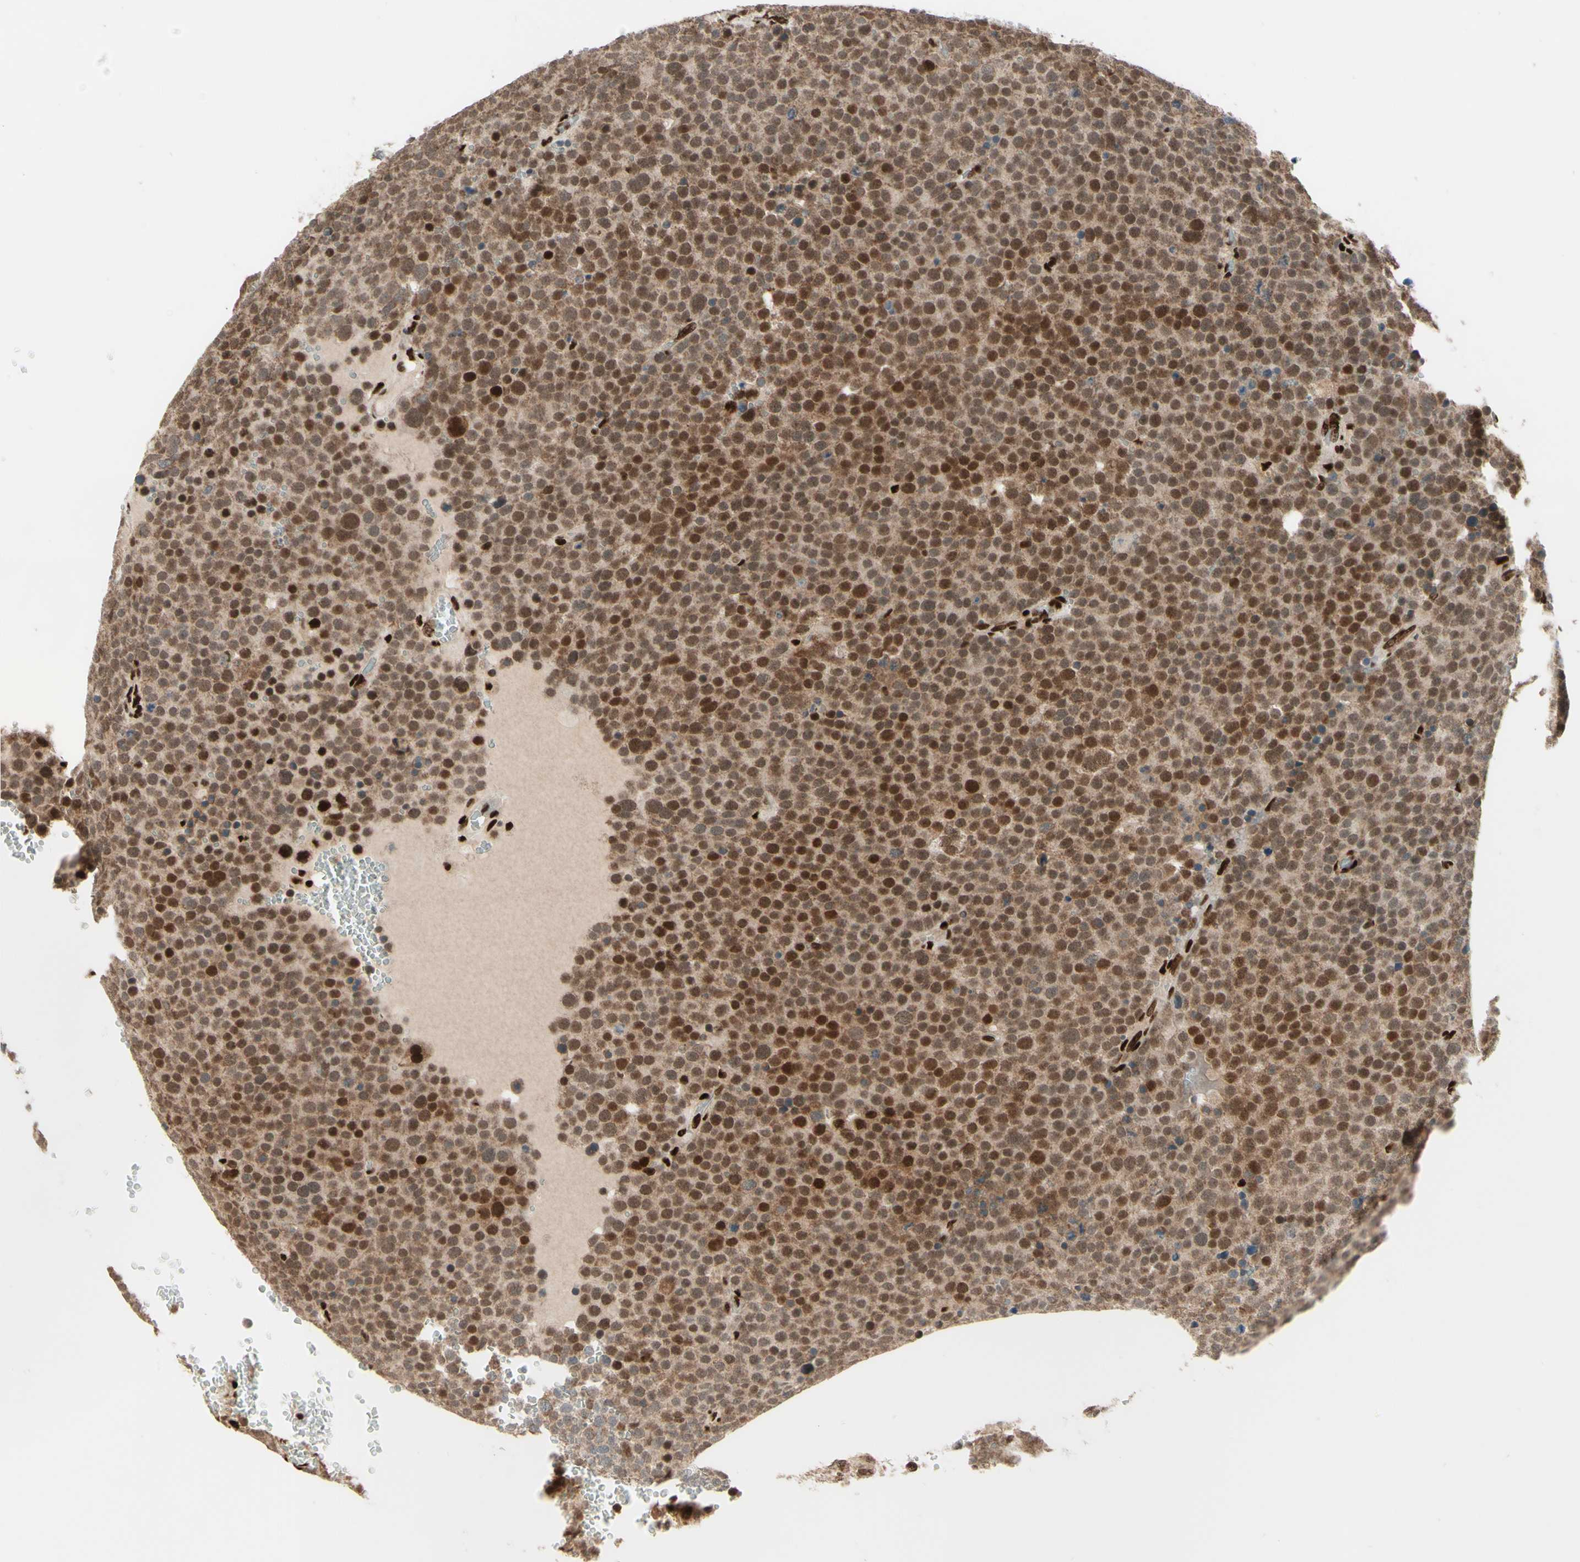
{"staining": {"intensity": "moderate", "quantity": ">75%", "location": "nuclear"}, "tissue": "testis cancer", "cell_type": "Tumor cells", "image_type": "cancer", "snomed": [{"axis": "morphology", "description": "Seminoma, NOS"}, {"axis": "topography", "description": "Testis"}], "caption": "A micrograph of human seminoma (testis) stained for a protein exhibits moderate nuclear brown staining in tumor cells. The staining is performed using DAB brown chromogen to label protein expression. The nuclei are counter-stained blue using hematoxylin.", "gene": "NR3C1", "patient": {"sex": "male", "age": 71}}